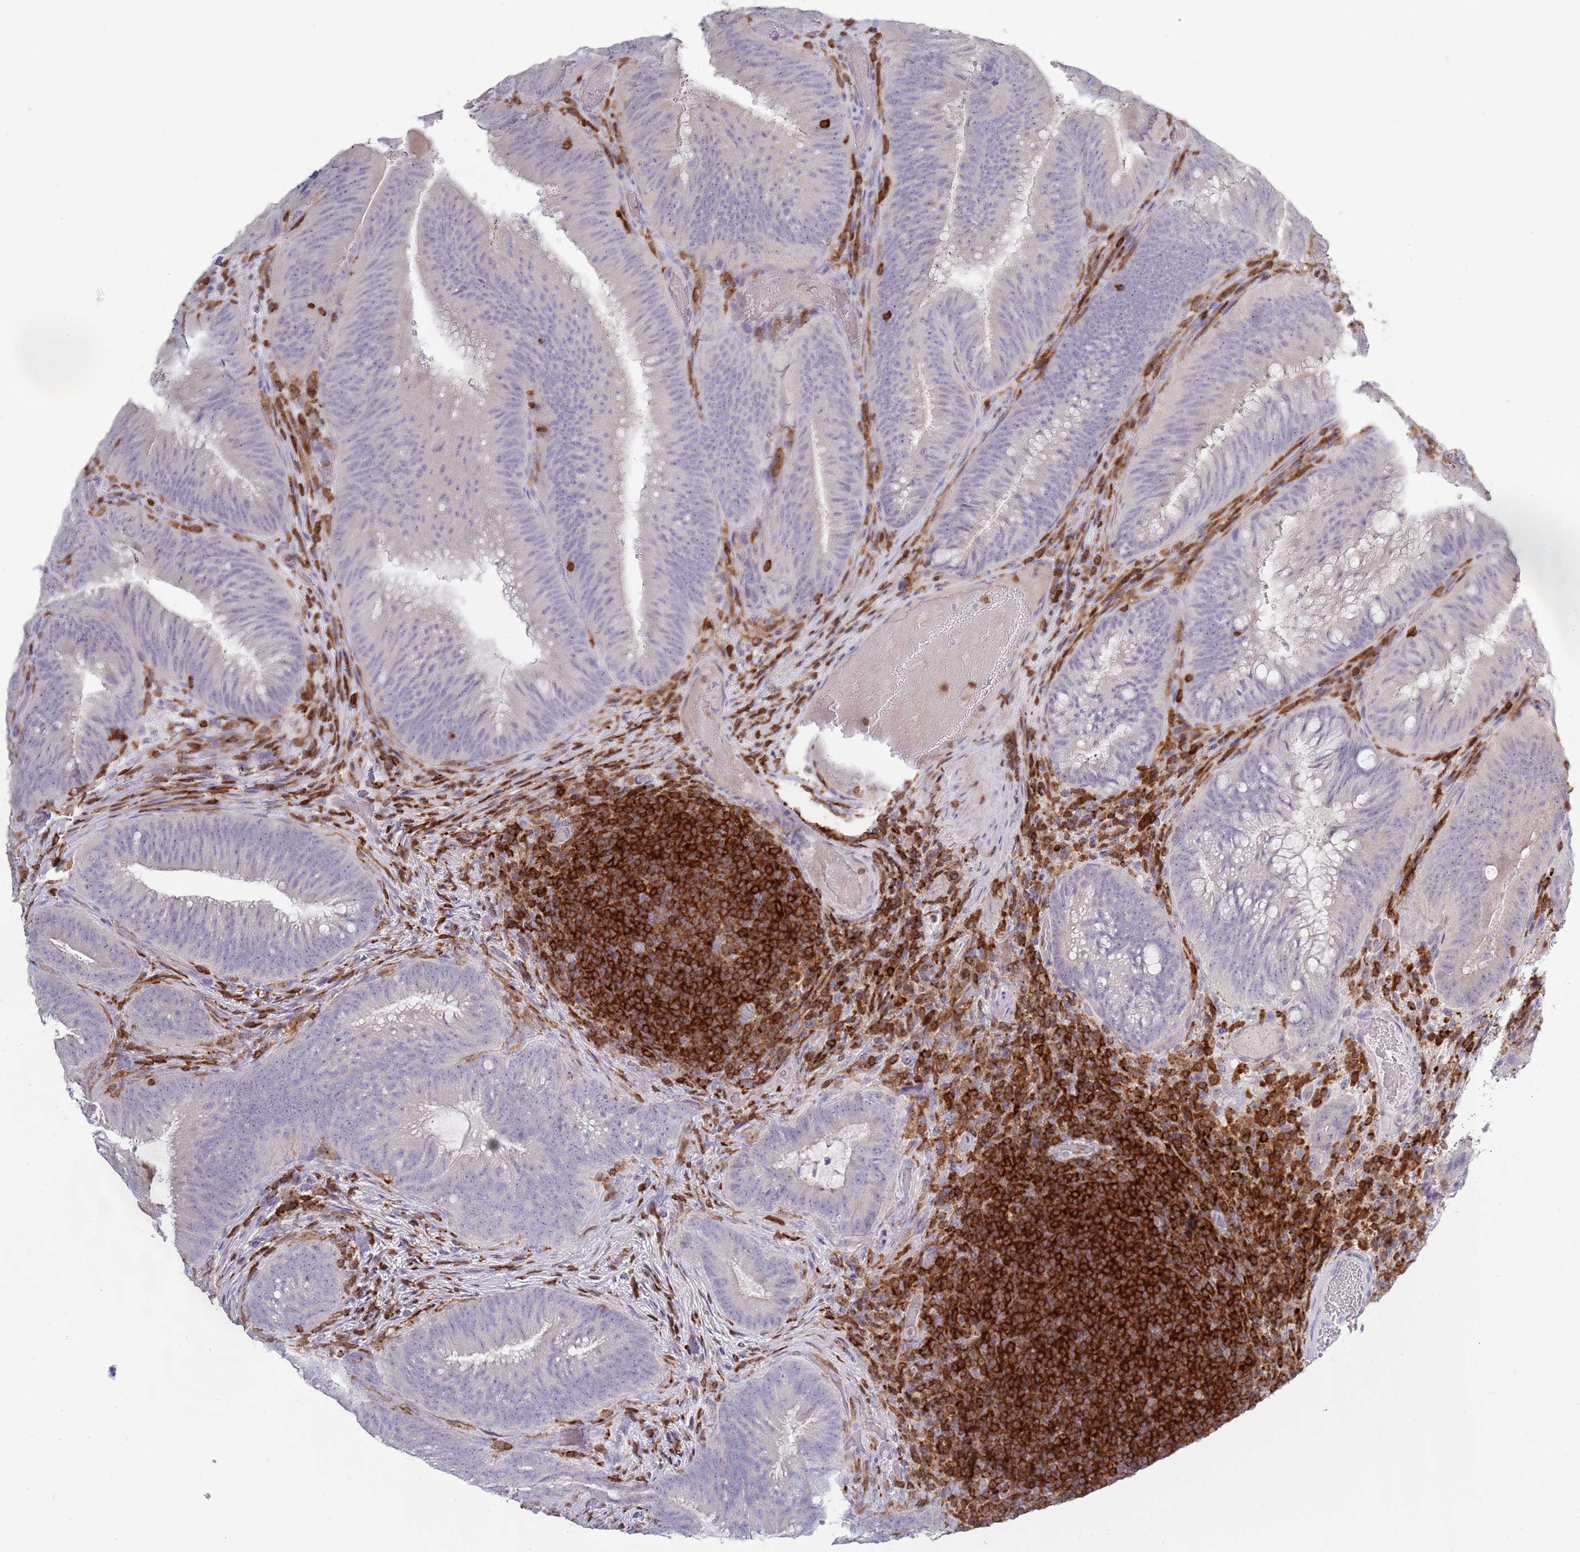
{"staining": {"intensity": "negative", "quantity": "none", "location": "none"}, "tissue": "colorectal cancer", "cell_type": "Tumor cells", "image_type": "cancer", "snomed": [{"axis": "morphology", "description": "Adenocarcinoma, NOS"}, {"axis": "topography", "description": "Colon"}], "caption": "Tumor cells are negative for brown protein staining in colorectal cancer. (DAB (3,3'-diaminobenzidine) immunohistochemistry with hematoxylin counter stain).", "gene": "LPXN", "patient": {"sex": "female", "age": 43}}